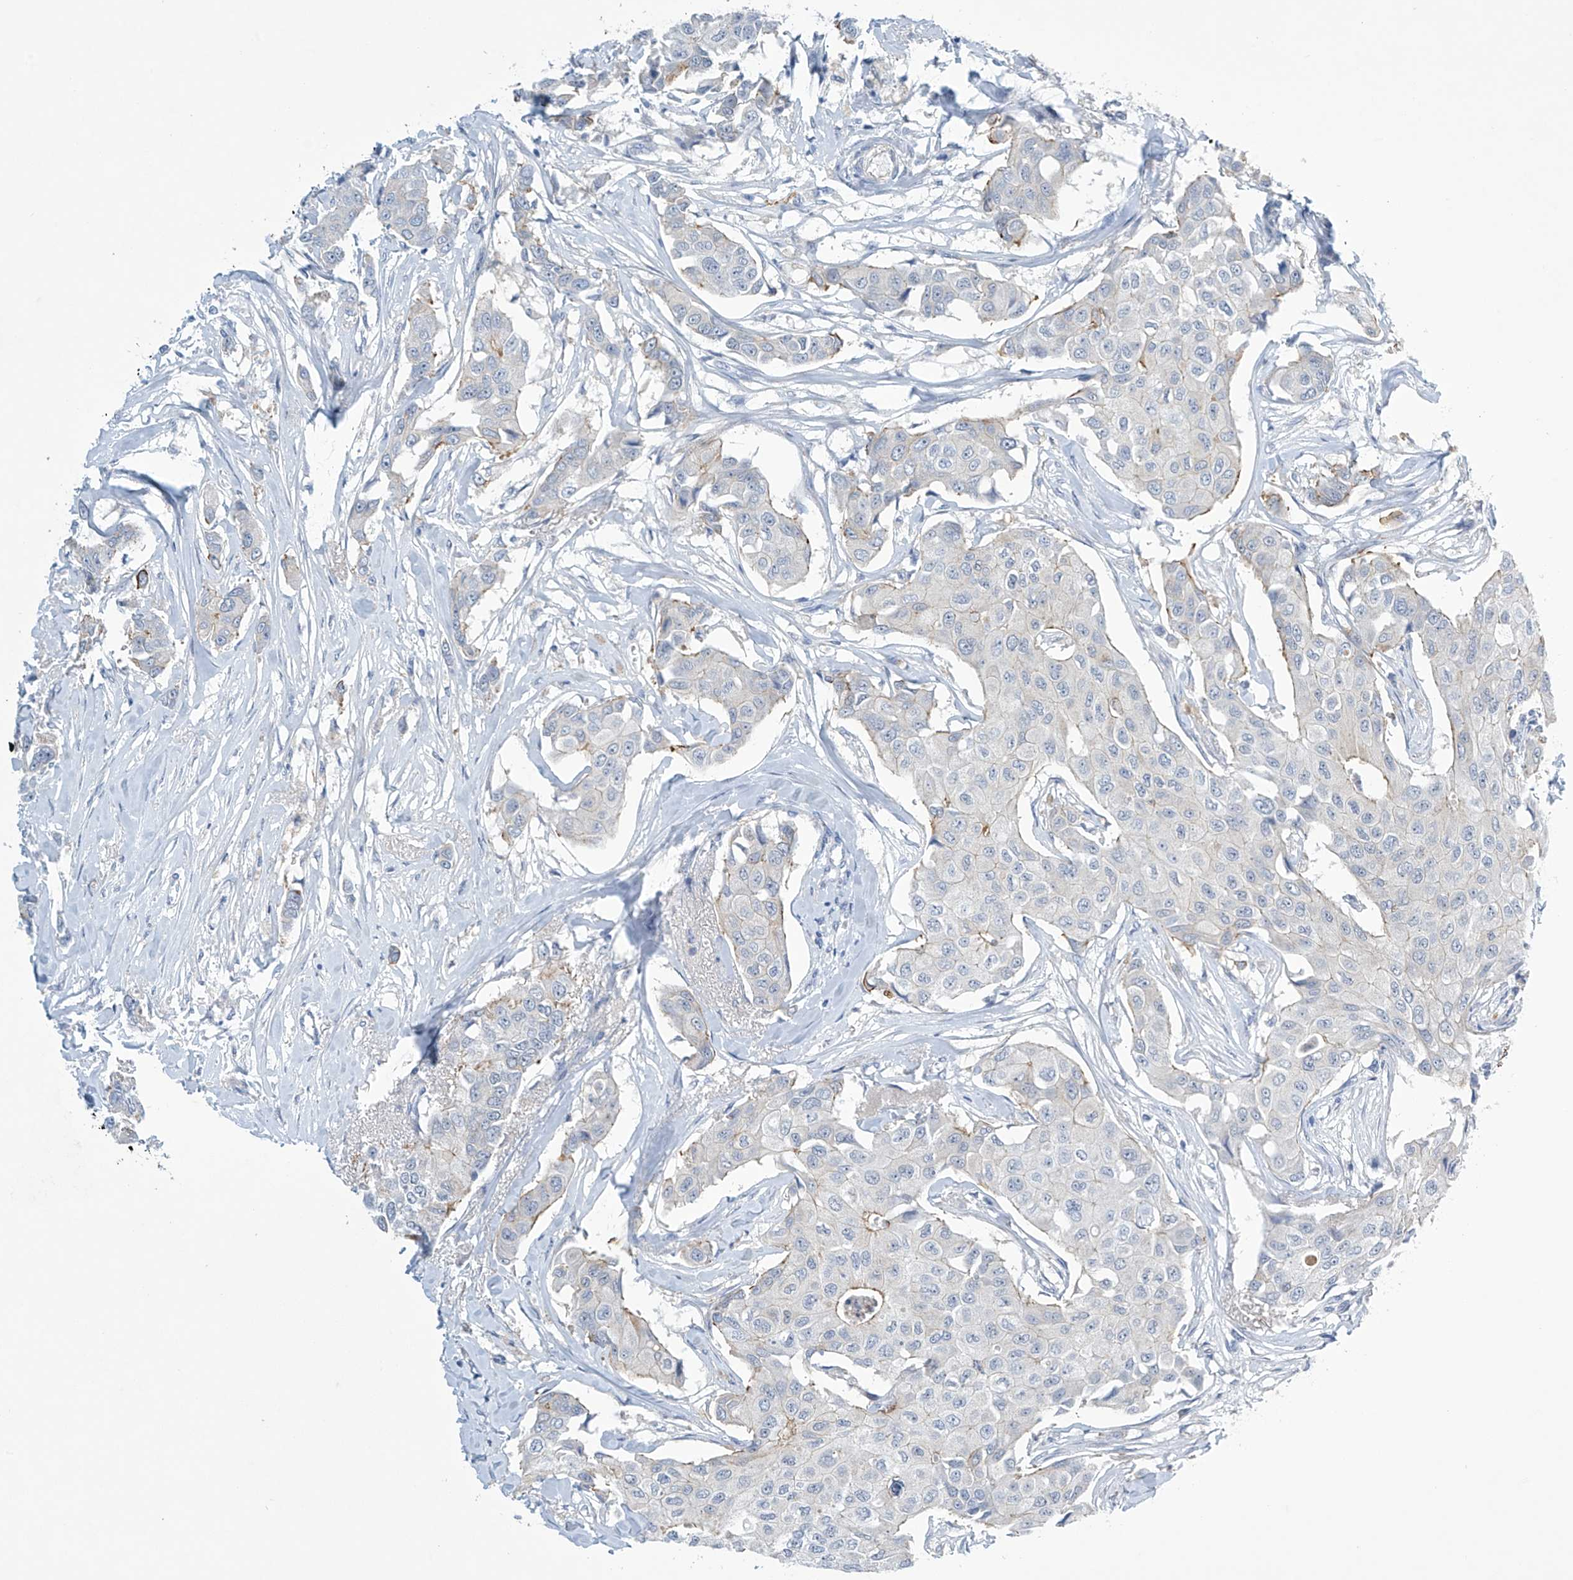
{"staining": {"intensity": "negative", "quantity": "none", "location": "none"}, "tissue": "breast cancer", "cell_type": "Tumor cells", "image_type": "cancer", "snomed": [{"axis": "morphology", "description": "Duct carcinoma"}, {"axis": "topography", "description": "Breast"}], "caption": "Tumor cells are negative for protein expression in human breast cancer. (Immunohistochemistry, brightfield microscopy, high magnification).", "gene": "SLC35A5", "patient": {"sex": "female", "age": 80}}